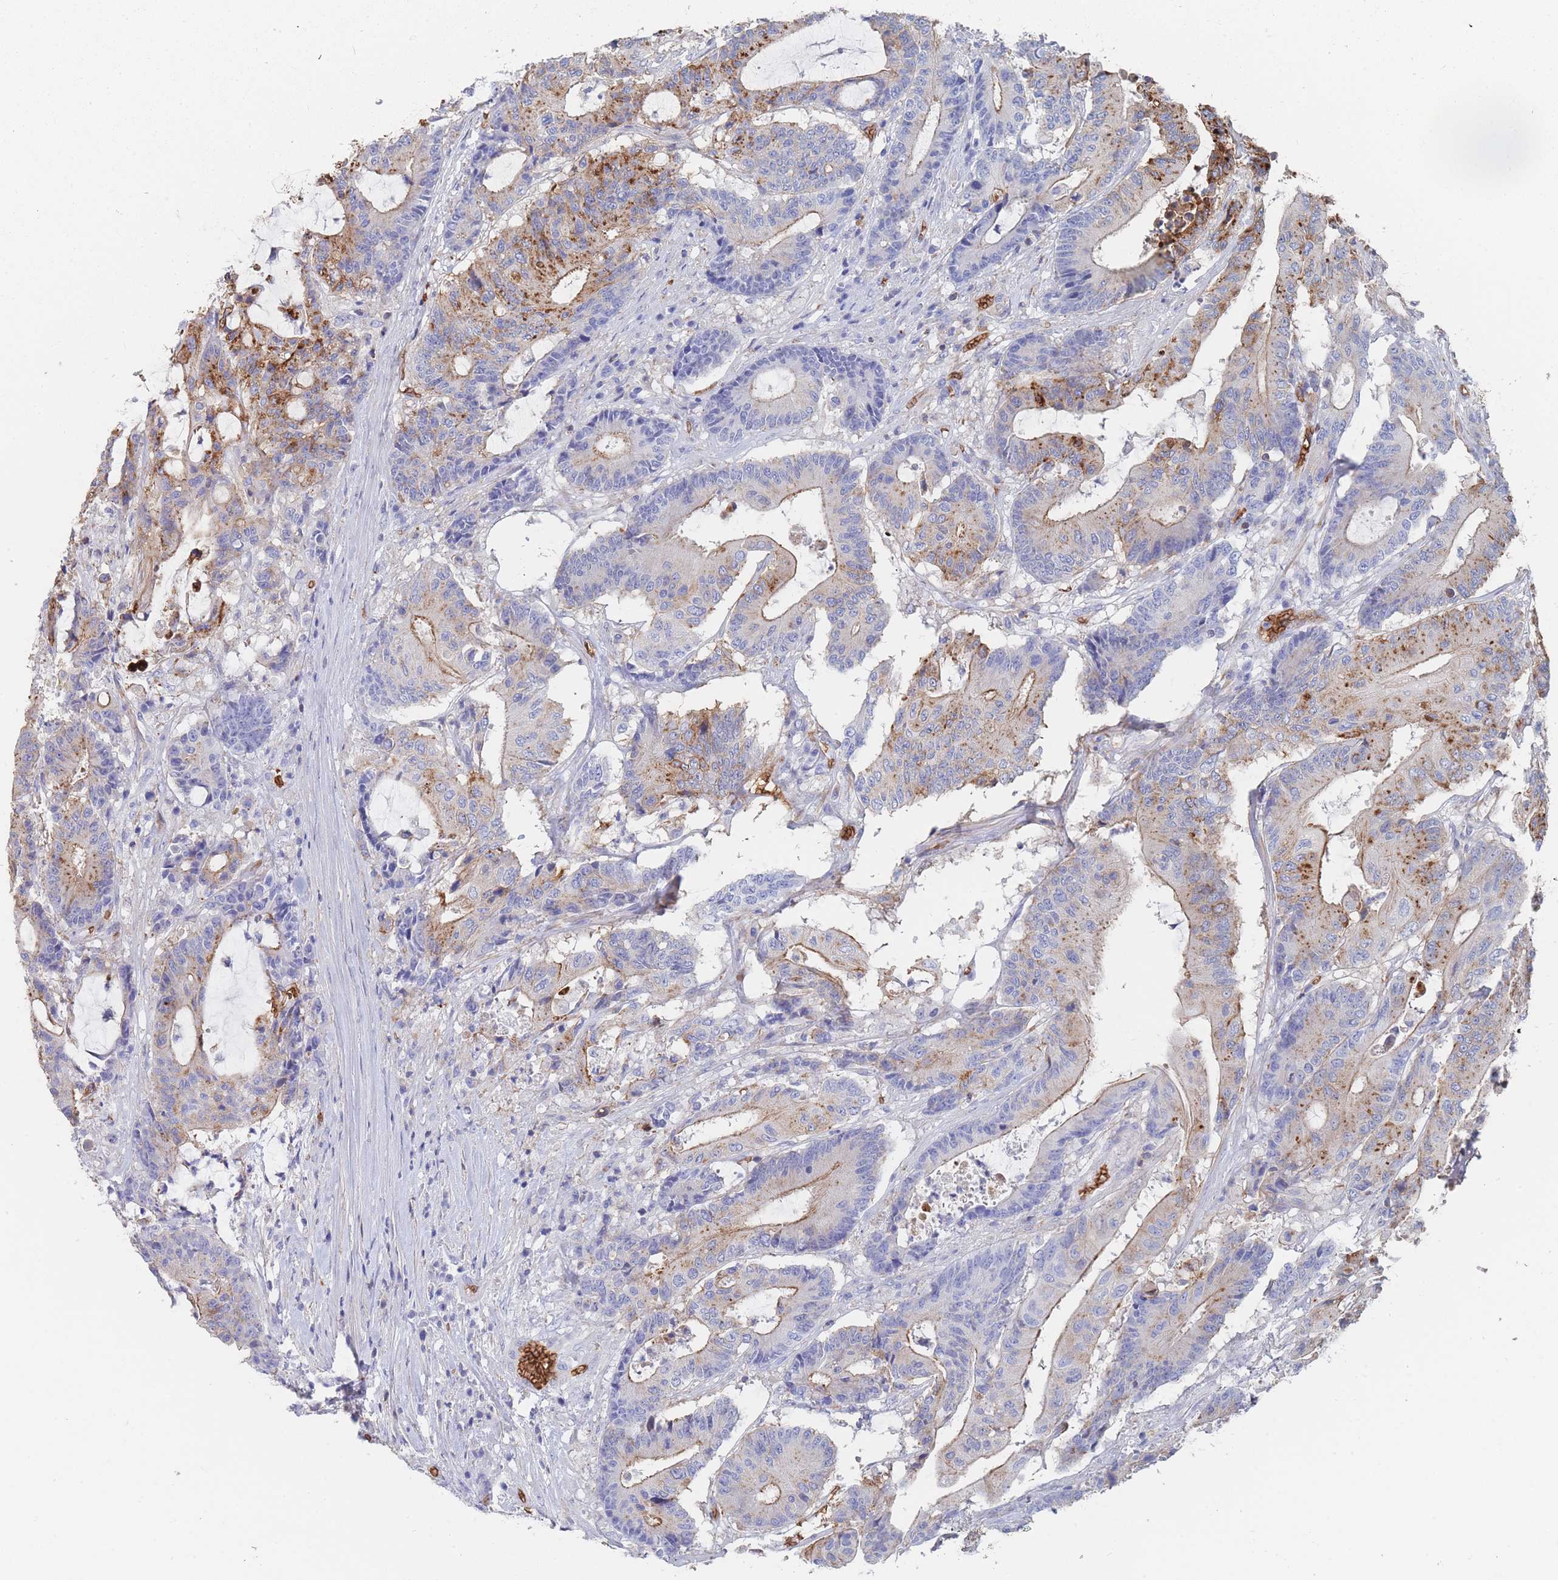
{"staining": {"intensity": "strong", "quantity": "<25%", "location": "cytoplasmic/membranous"}, "tissue": "colorectal cancer", "cell_type": "Tumor cells", "image_type": "cancer", "snomed": [{"axis": "morphology", "description": "Adenocarcinoma, NOS"}, {"axis": "topography", "description": "Colon"}], "caption": "Colorectal cancer (adenocarcinoma) stained for a protein (brown) displays strong cytoplasmic/membranous positive expression in approximately <25% of tumor cells.", "gene": "SLC2A1", "patient": {"sex": "female", "age": 84}}